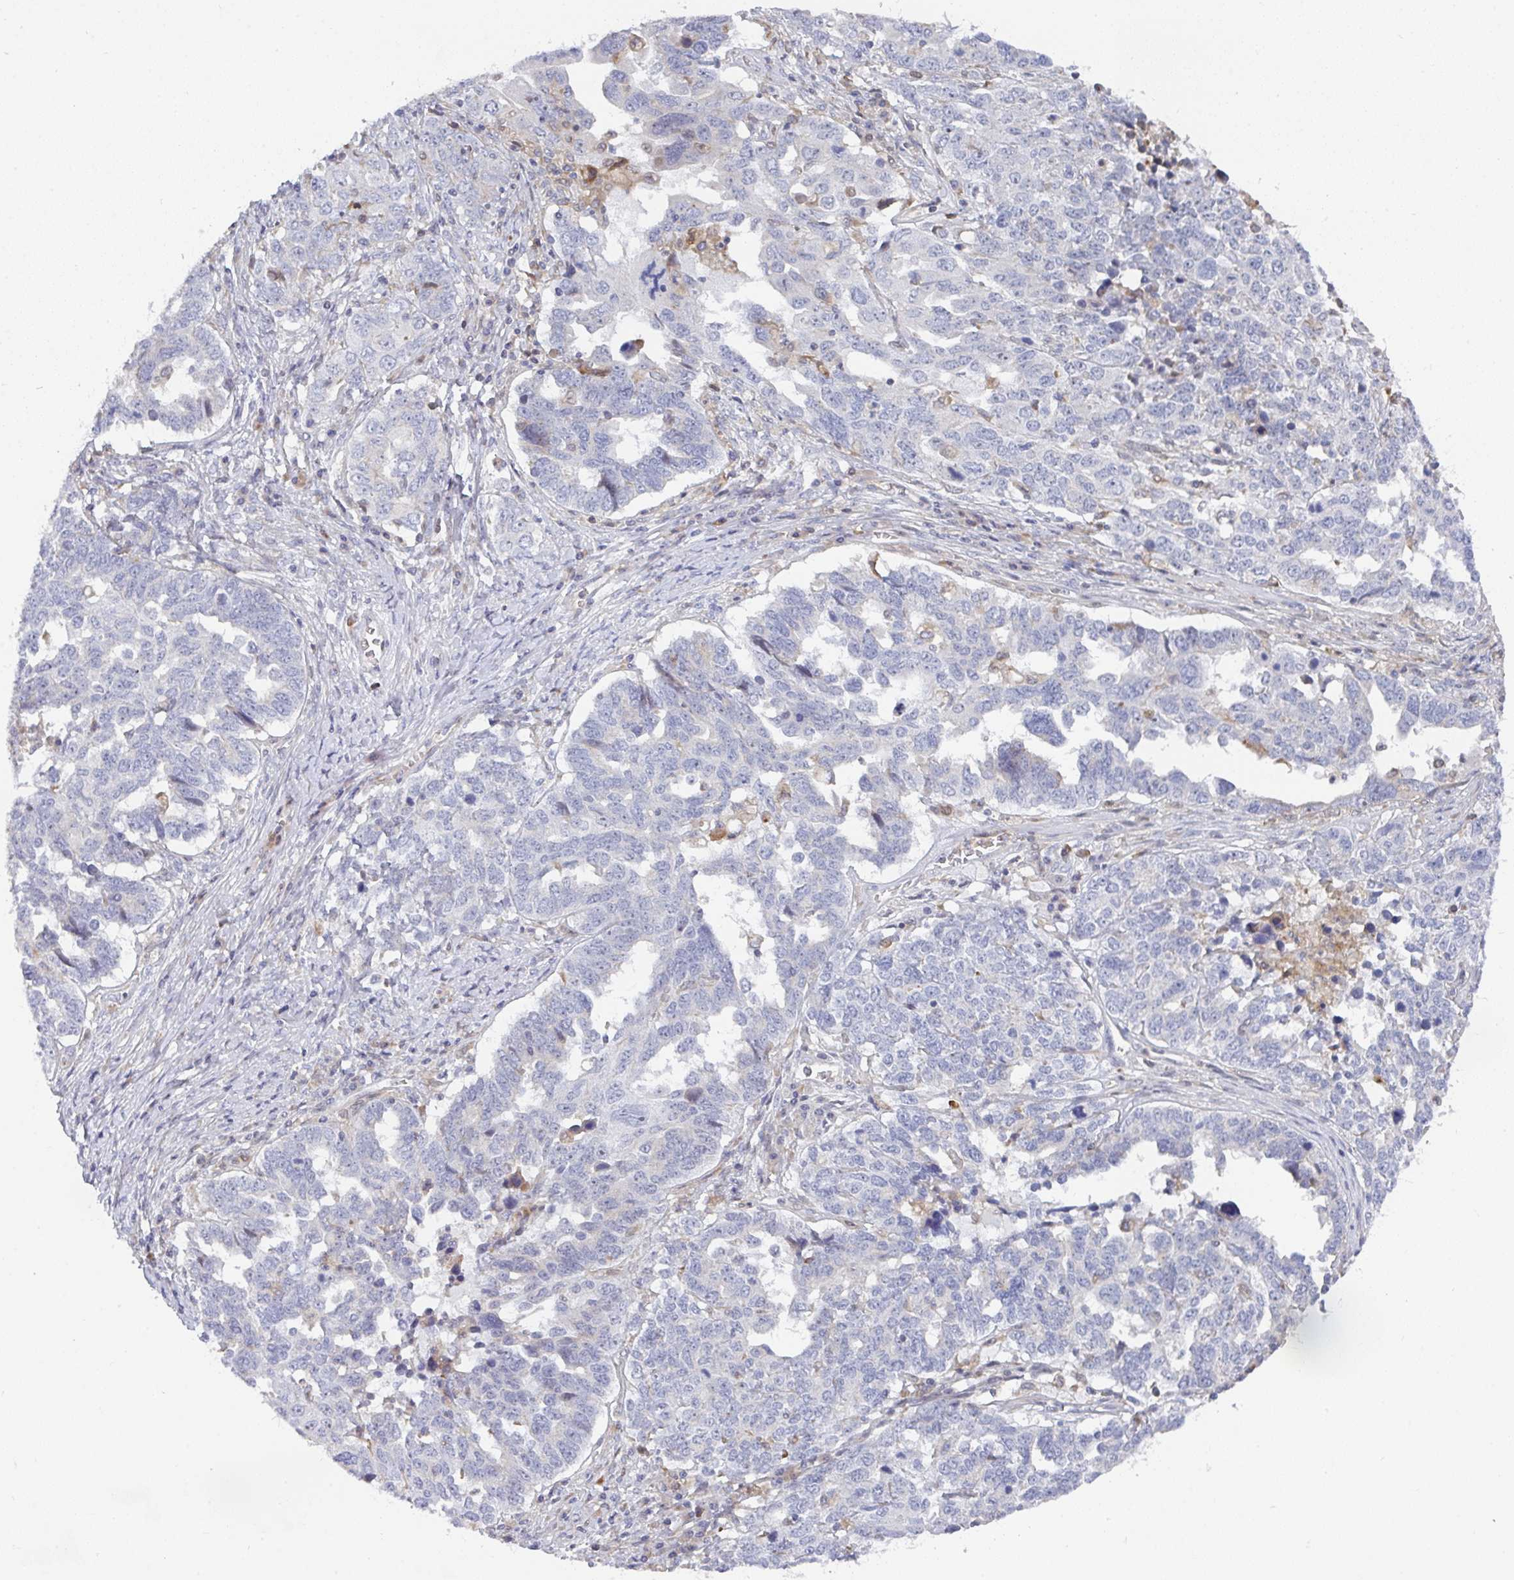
{"staining": {"intensity": "negative", "quantity": "none", "location": "none"}, "tissue": "ovarian cancer", "cell_type": "Tumor cells", "image_type": "cancer", "snomed": [{"axis": "morphology", "description": "Carcinoma, endometroid"}, {"axis": "topography", "description": "Ovary"}], "caption": "IHC of ovarian cancer (endometroid carcinoma) shows no staining in tumor cells.", "gene": "KLHL33", "patient": {"sex": "female", "age": 62}}